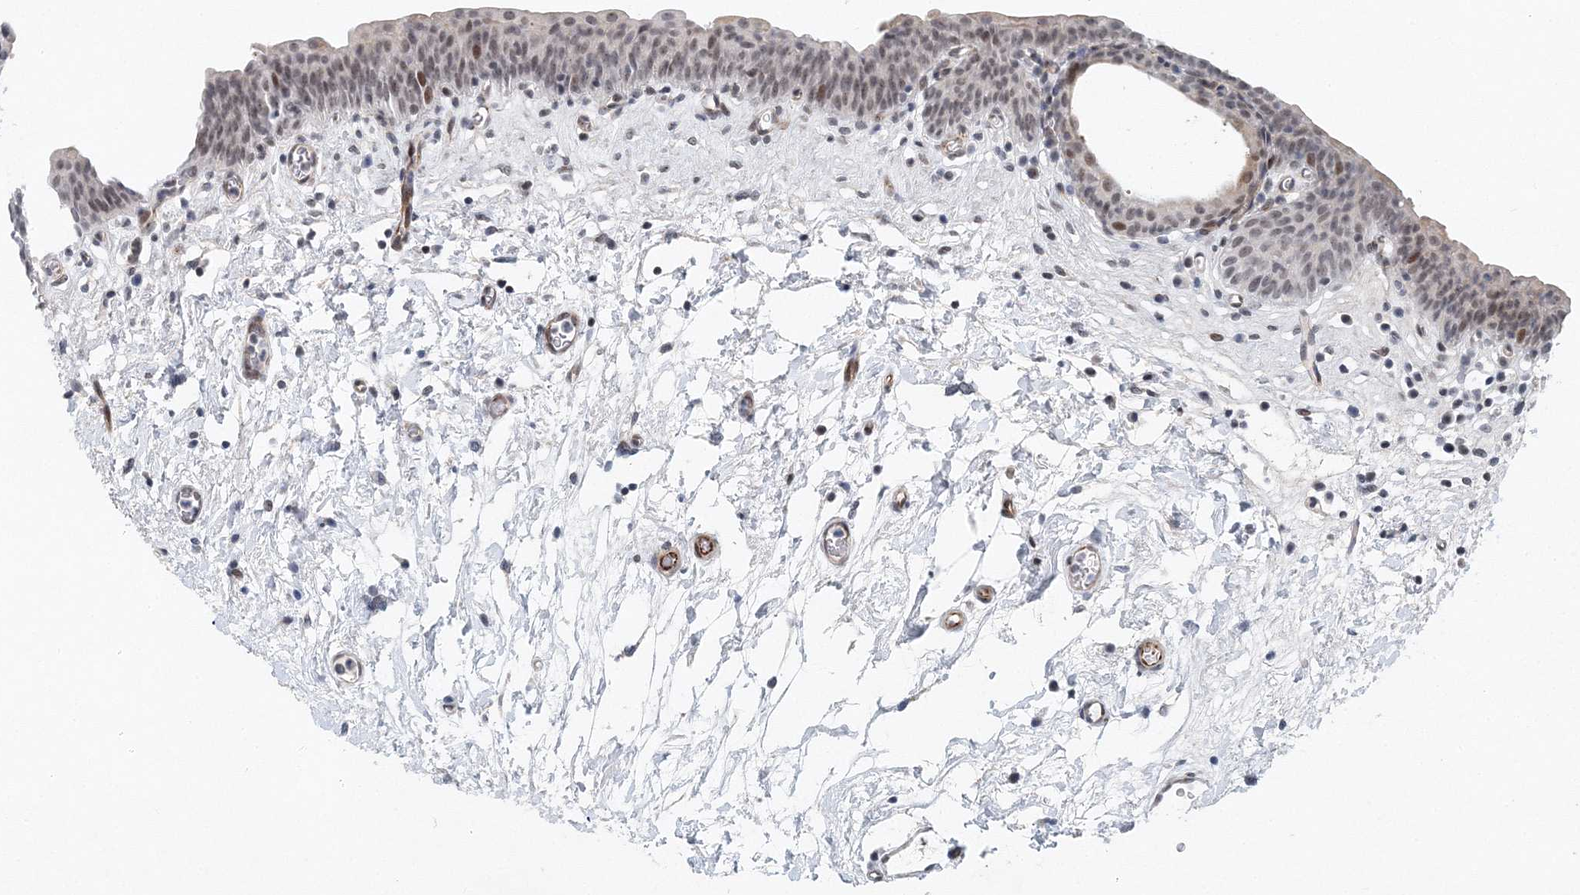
{"staining": {"intensity": "moderate", "quantity": "<25%", "location": "nuclear"}, "tissue": "urinary bladder", "cell_type": "Urothelial cells", "image_type": "normal", "snomed": [{"axis": "morphology", "description": "Normal tissue, NOS"}, {"axis": "topography", "description": "Urinary bladder"}], "caption": "DAB immunohistochemical staining of unremarkable urinary bladder reveals moderate nuclear protein staining in about <25% of urothelial cells. (IHC, brightfield microscopy, high magnification).", "gene": "UIMC1", "patient": {"sex": "male", "age": 83}}